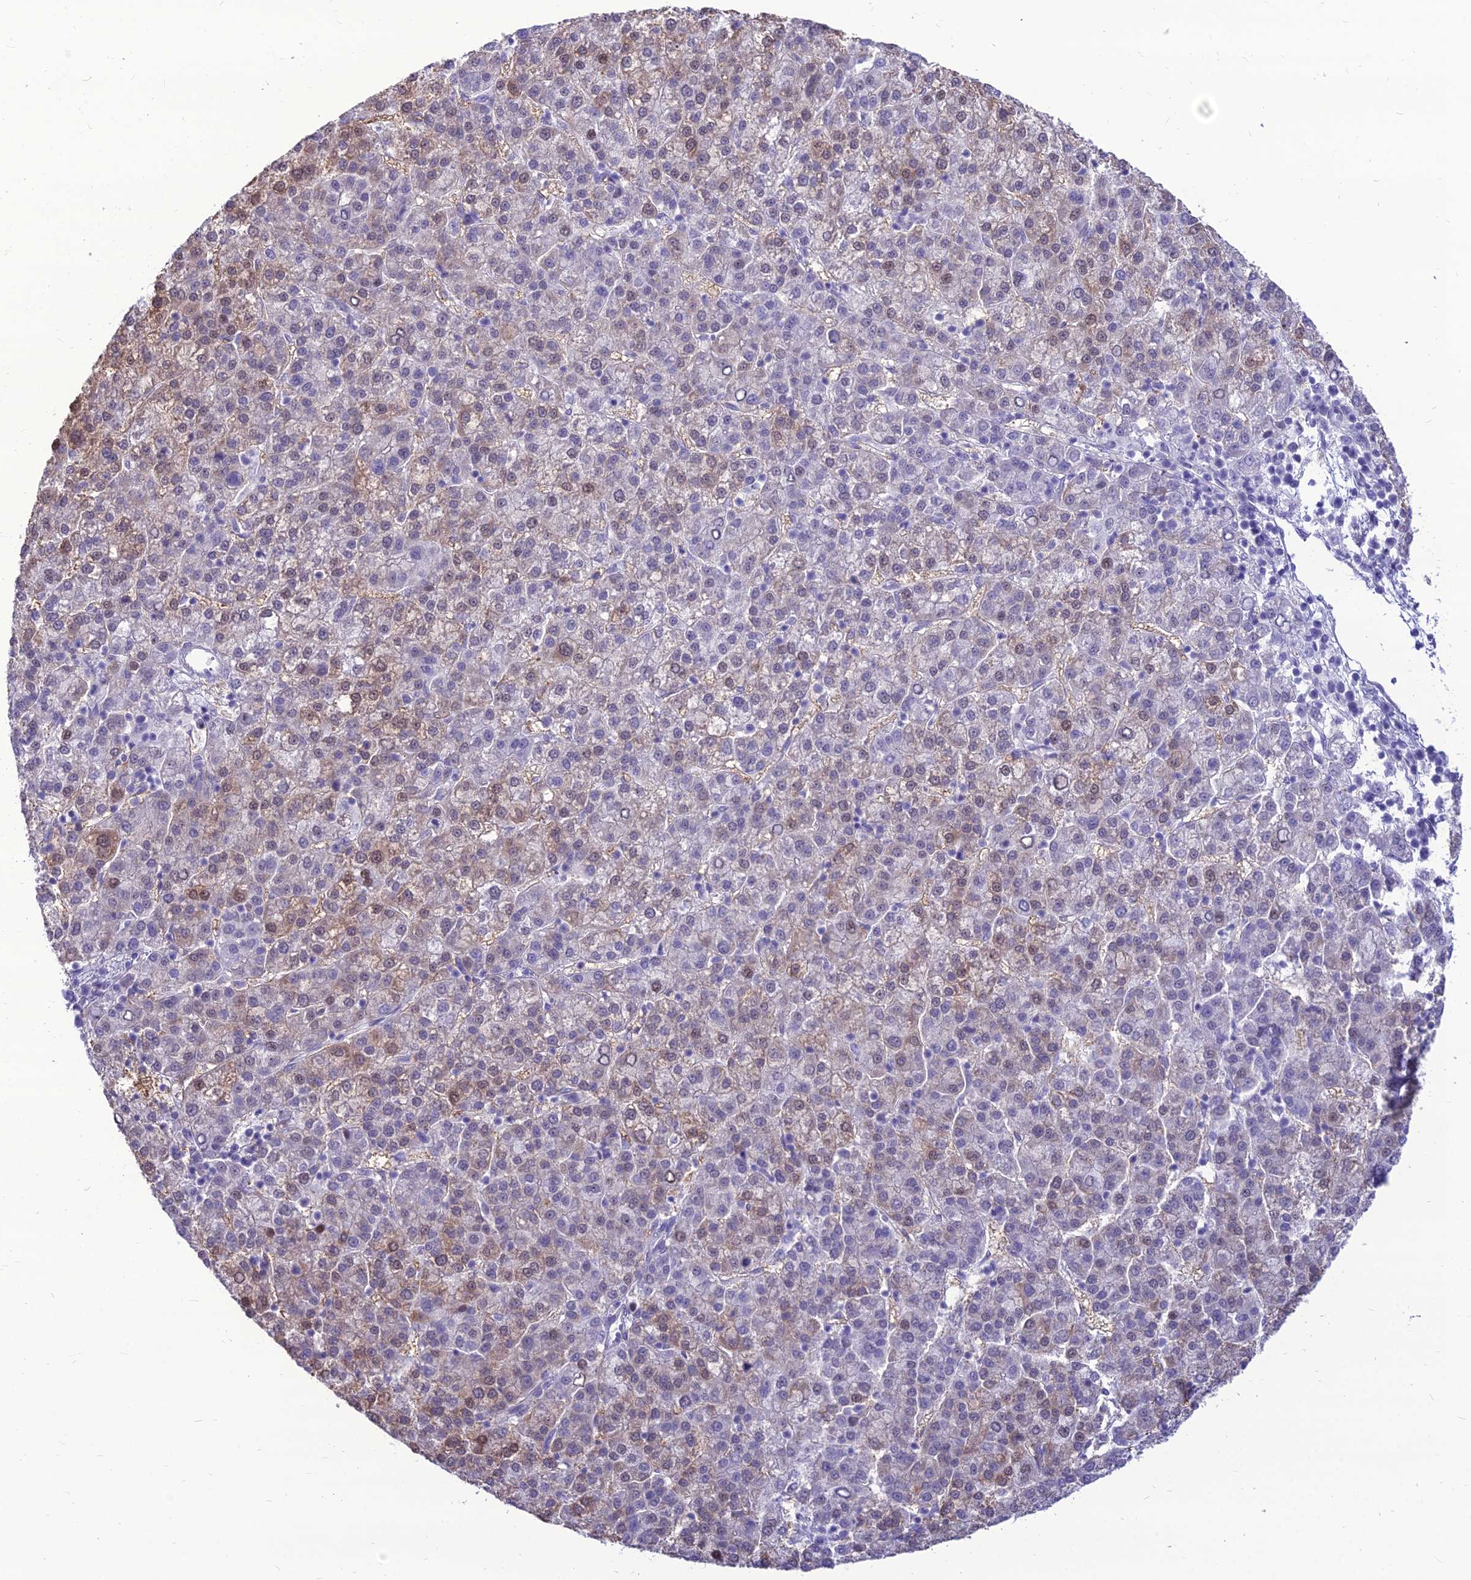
{"staining": {"intensity": "moderate", "quantity": "<25%", "location": "cytoplasmic/membranous,nuclear"}, "tissue": "liver cancer", "cell_type": "Tumor cells", "image_type": "cancer", "snomed": [{"axis": "morphology", "description": "Carcinoma, Hepatocellular, NOS"}, {"axis": "topography", "description": "Liver"}], "caption": "Immunohistochemistry (IHC) photomicrograph of neoplastic tissue: human hepatocellular carcinoma (liver) stained using IHC demonstrates low levels of moderate protein expression localized specifically in the cytoplasmic/membranous and nuclear of tumor cells, appearing as a cytoplasmic/membranous and nuclear brown color.", "gene": "DHX40", "patient": {"sex": "female", "age": 58}}